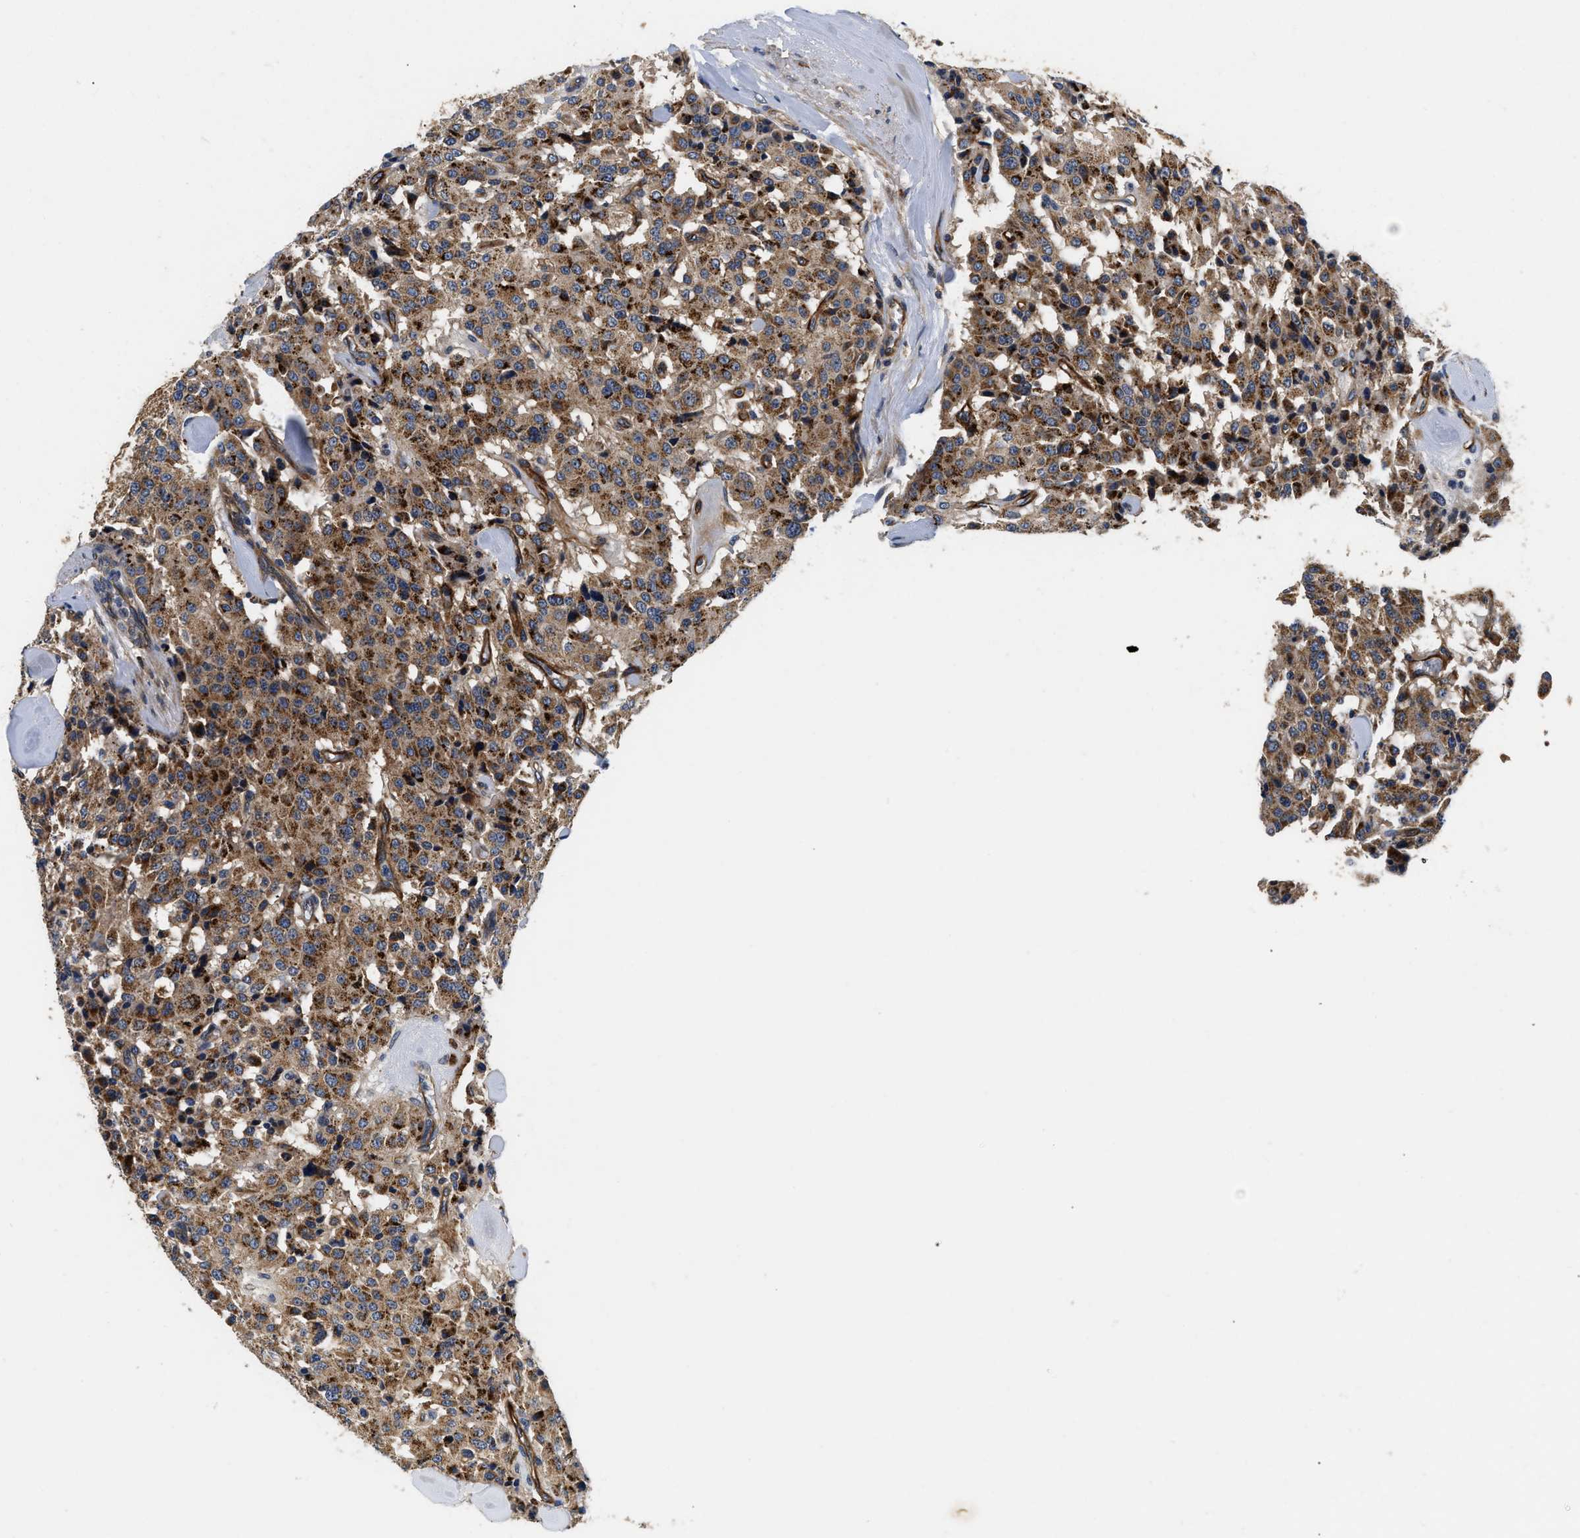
{"staining": {"intensity": "strong", "quantity": ">75%", "location": "cytoplasmic/membranous"}, "tissue": "carcinoid", "cell_type": "Tumor cells", "image_type": "cancer", "snomed": [{"axis": "morphology", "description": "Carcinoid, malignant, NOS"}, {"axis": "topography", "description": "Lung"}], "caption": "A high-resolution histopathology image shows IHC staining of carcinoid (malignant), which exhibits strong cytoplasmic/membranous positivity in about >75% of tumor cells.", "gene": "NME6", "patient": {"sex": "male", "age": 30}}